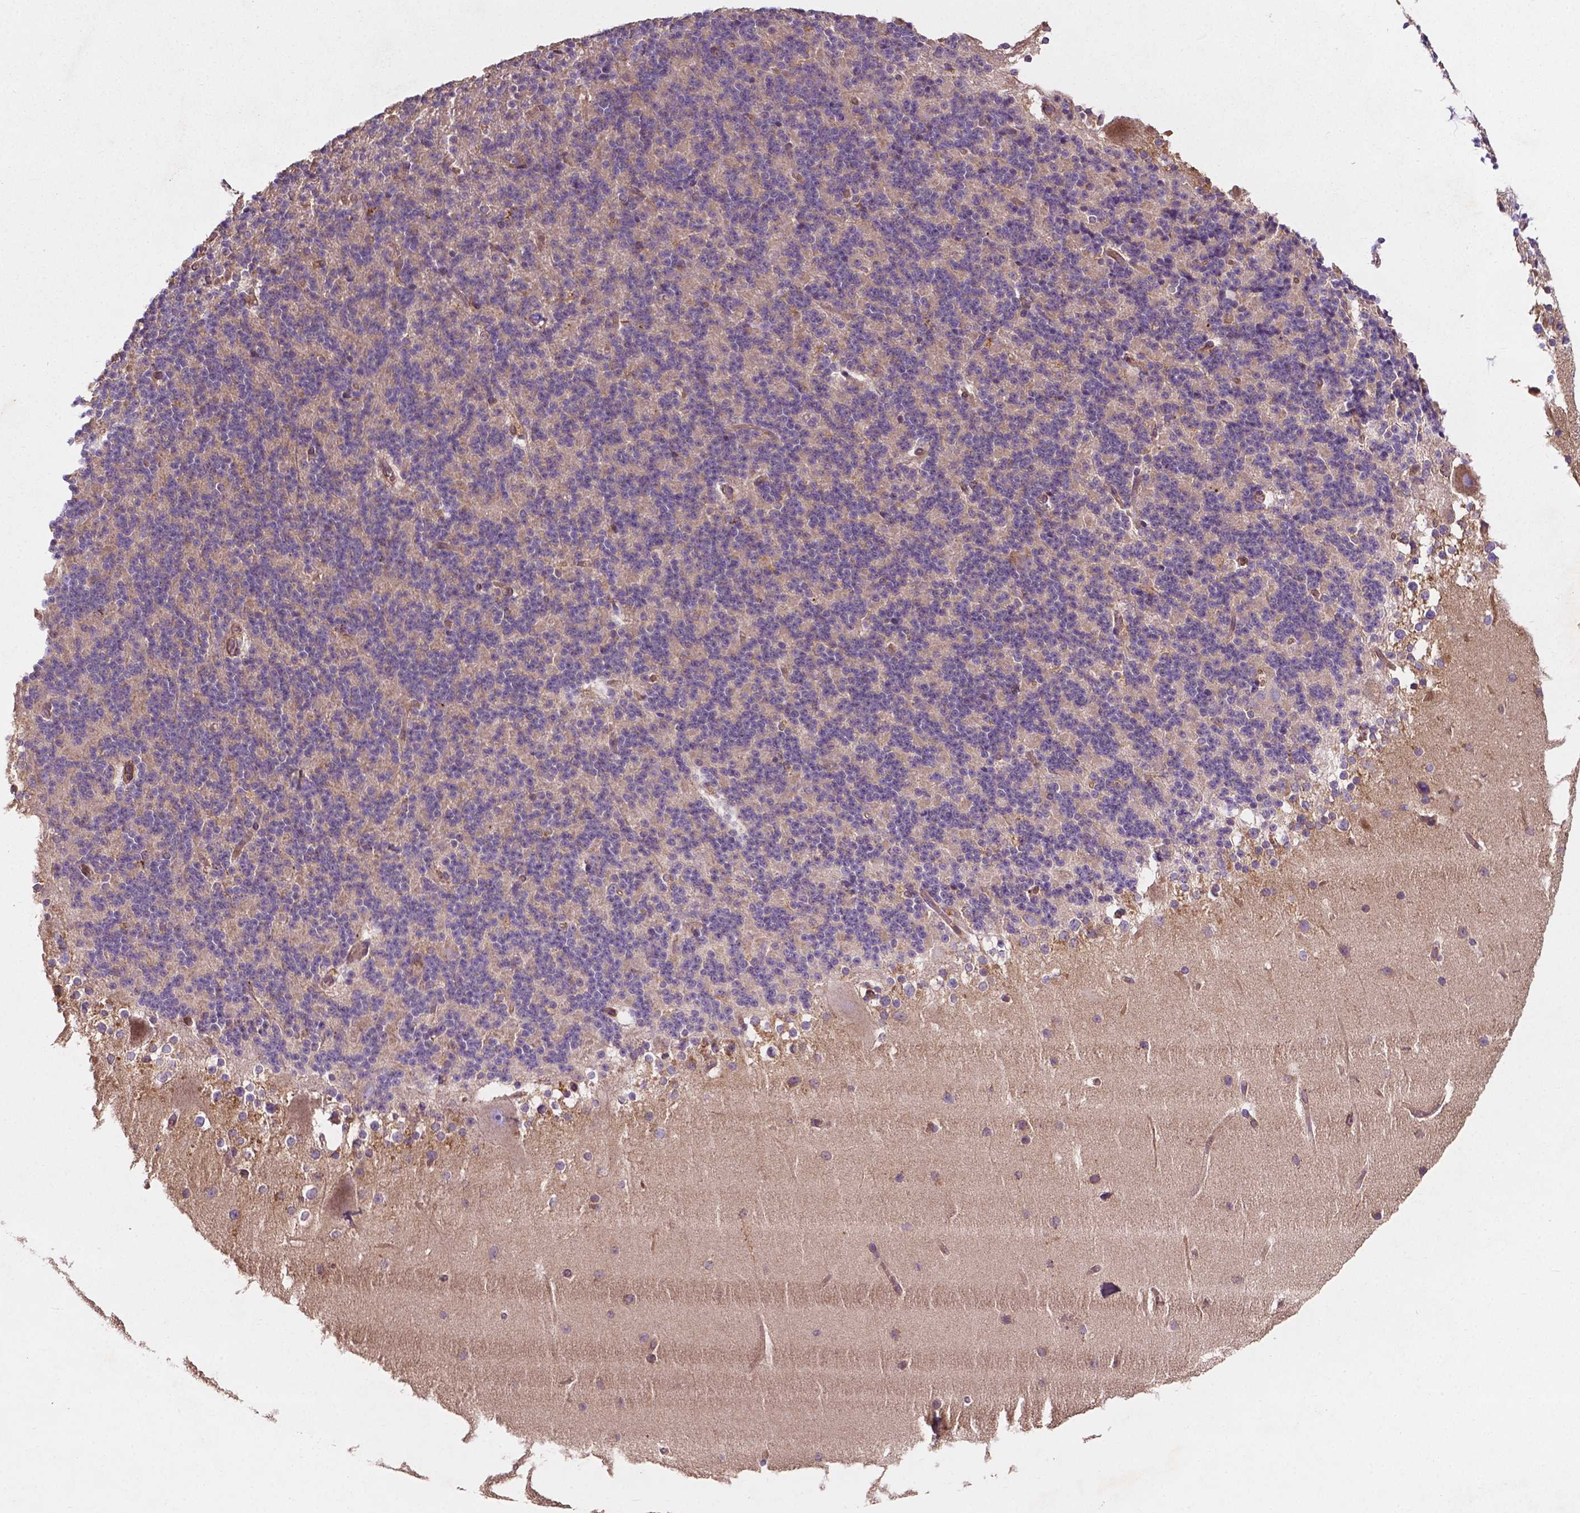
{"staining": {"intensity": "negative", "quantity": "none", "location": "none"}, "tissue": "cerebellum", "cell_type": "Cells in granular layer", "image_type": "normal", "snomed": [{"axis": "morphology", "description": "Normal tissue, NOS"}, {"axis": "topography", "description": "Cerebellum"}], "caption": "Immunohistochemistry micrograph of benign cerebellum: human cerebellum stained with DAB exhibits no significant protein staining in cells in granular layer.", "gene": "CCDC71L", "patient": {"sex": "female", "age": 19}}